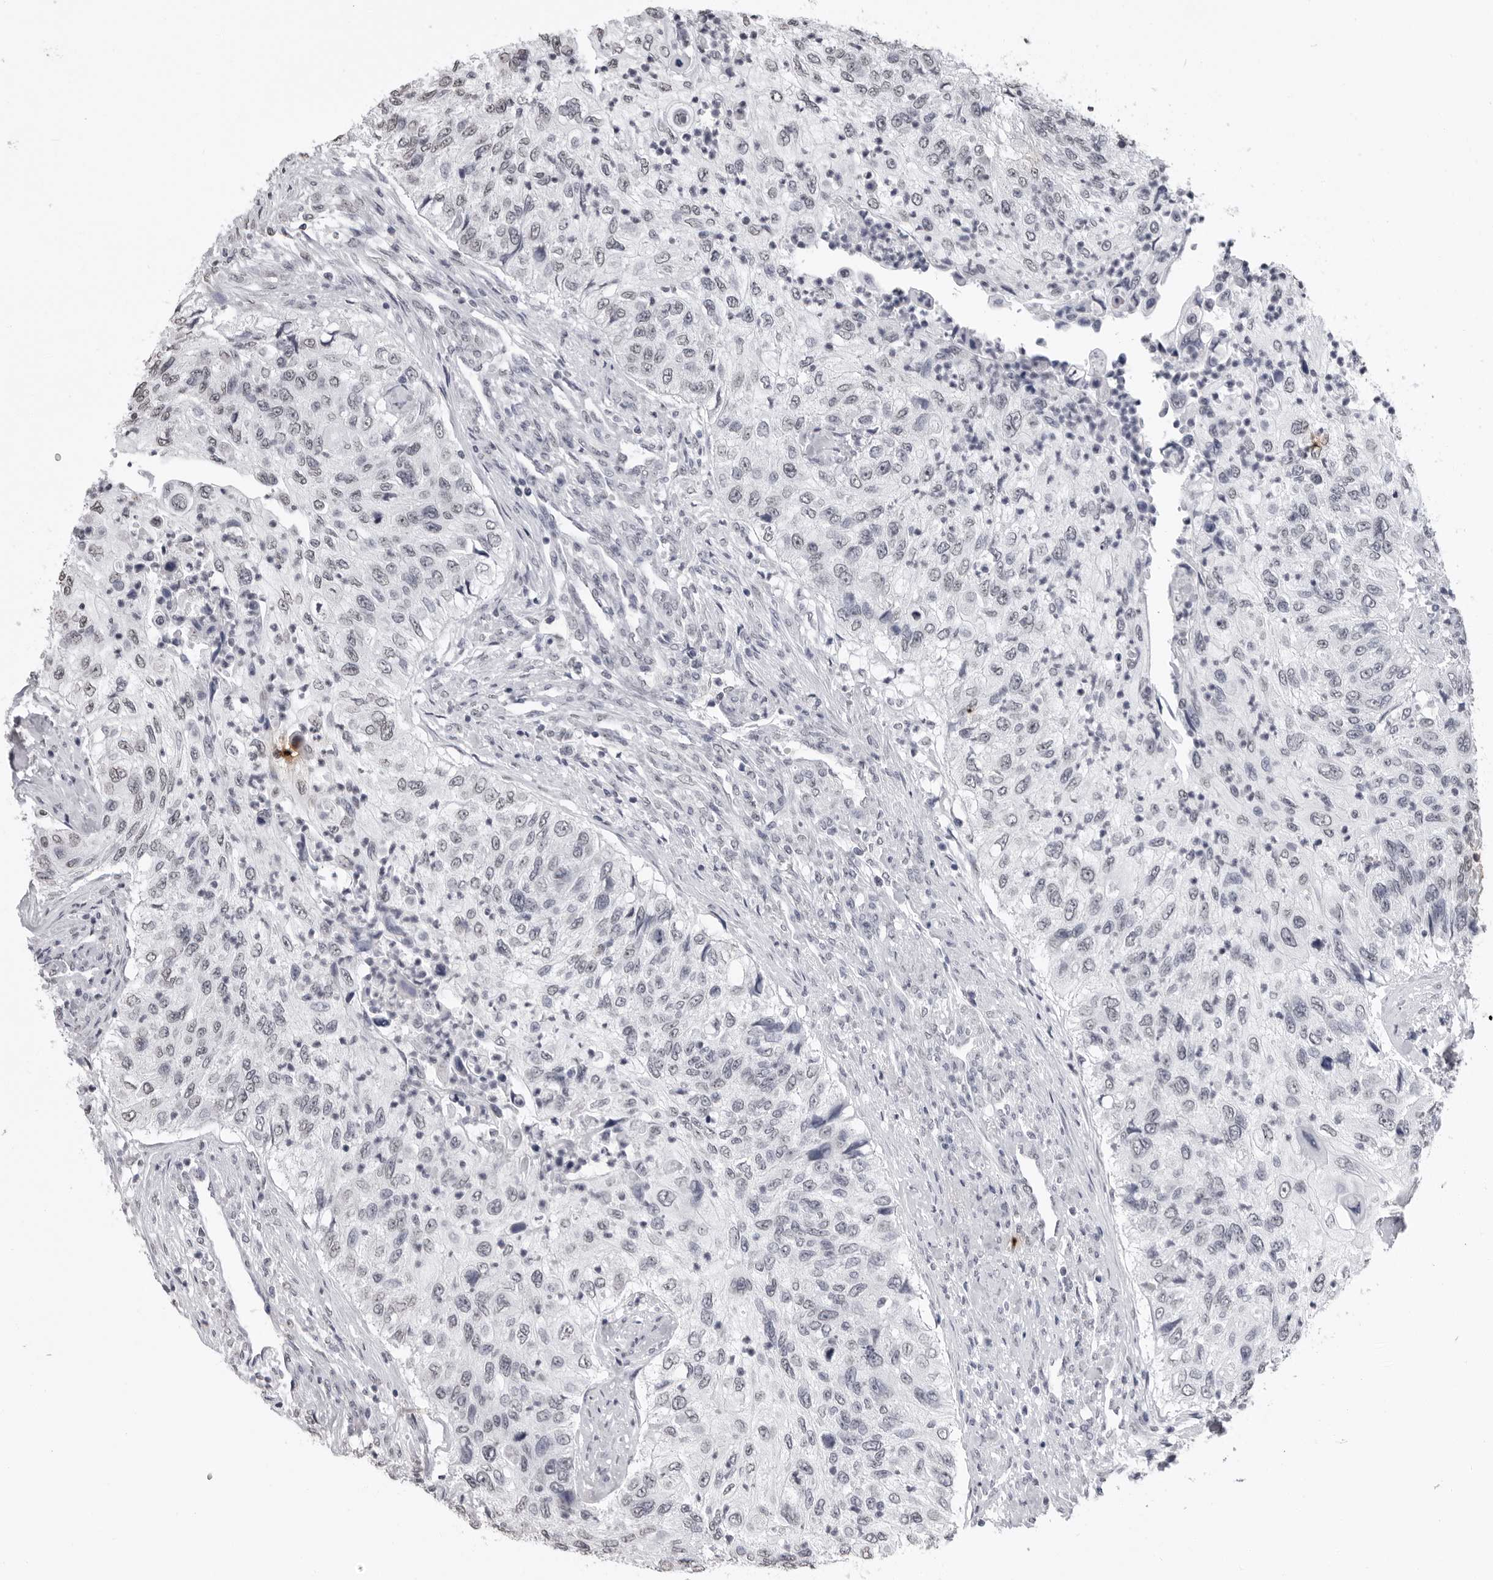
{"staining": {"intensity": "weak", "quantity": "<25%", "location": "nuclear"}, "tissue": "urothelial cancer", "cell_type": "Tumor cells", "image_type": "cancer", "snomed": [{"axis": "morphology", "description": "Urothelial carcinoma, High grade"}, {"axis": "topography", "description": "Urinary bladder"}], "caption": "Immunohistochemical staining of urothelial cancer shows no significant expression in tumor cells. Brightfield microscopy of IHC stained with DAB (brown) and hematoxylin (blue), captured at high magnification.", "gene": "HEPACAM", "patient": {"sex": "female", "age": 60}}